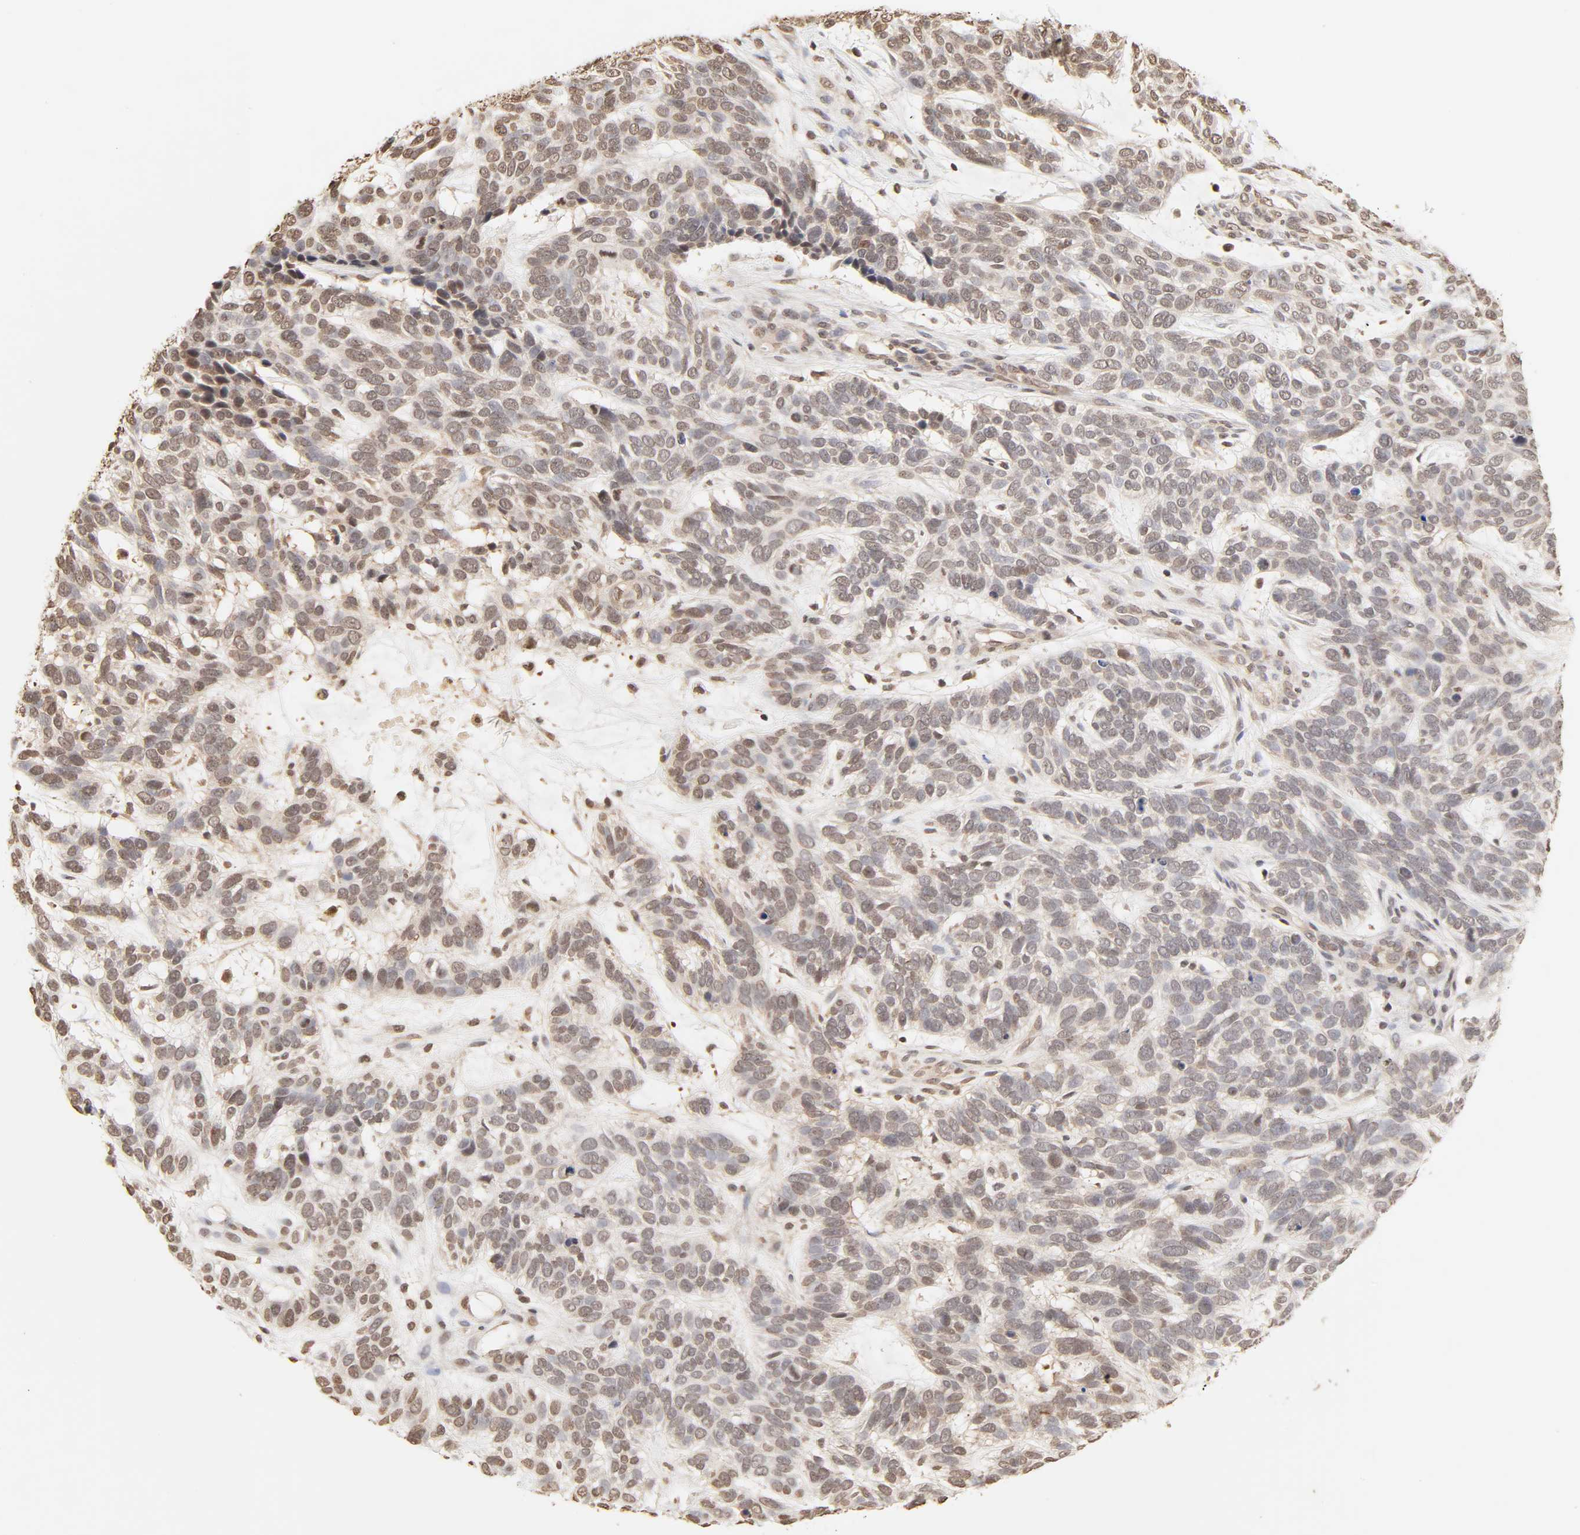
{"staining": {"intensity": "weak", "quantity": "25%-75%", "location": "cytoplasmic/membranous,nuclear"}, "tissue": "skin cancer", "cell_type": "Tumor cells", "image_type": "cancer", "snomed": [{"axis": "morphology", "description": "Basal cell carcinoma"}, {"axis": "topography", "description": "Skin"}], "caption": "Brown immunohistochemical staining in human skin cancer (basal cell carcinoma) demonstrates weak cytoplasmic/membranous and nuclear staining in approximately 25%-75% of tumor cells. The protein of interest is stained brown, and the nuclei are stained in blue (DAB IHC with brightfield microscopy, high magnification).", "gene": "TBL1X", "patient": {"sex": "male", "age": 87}}